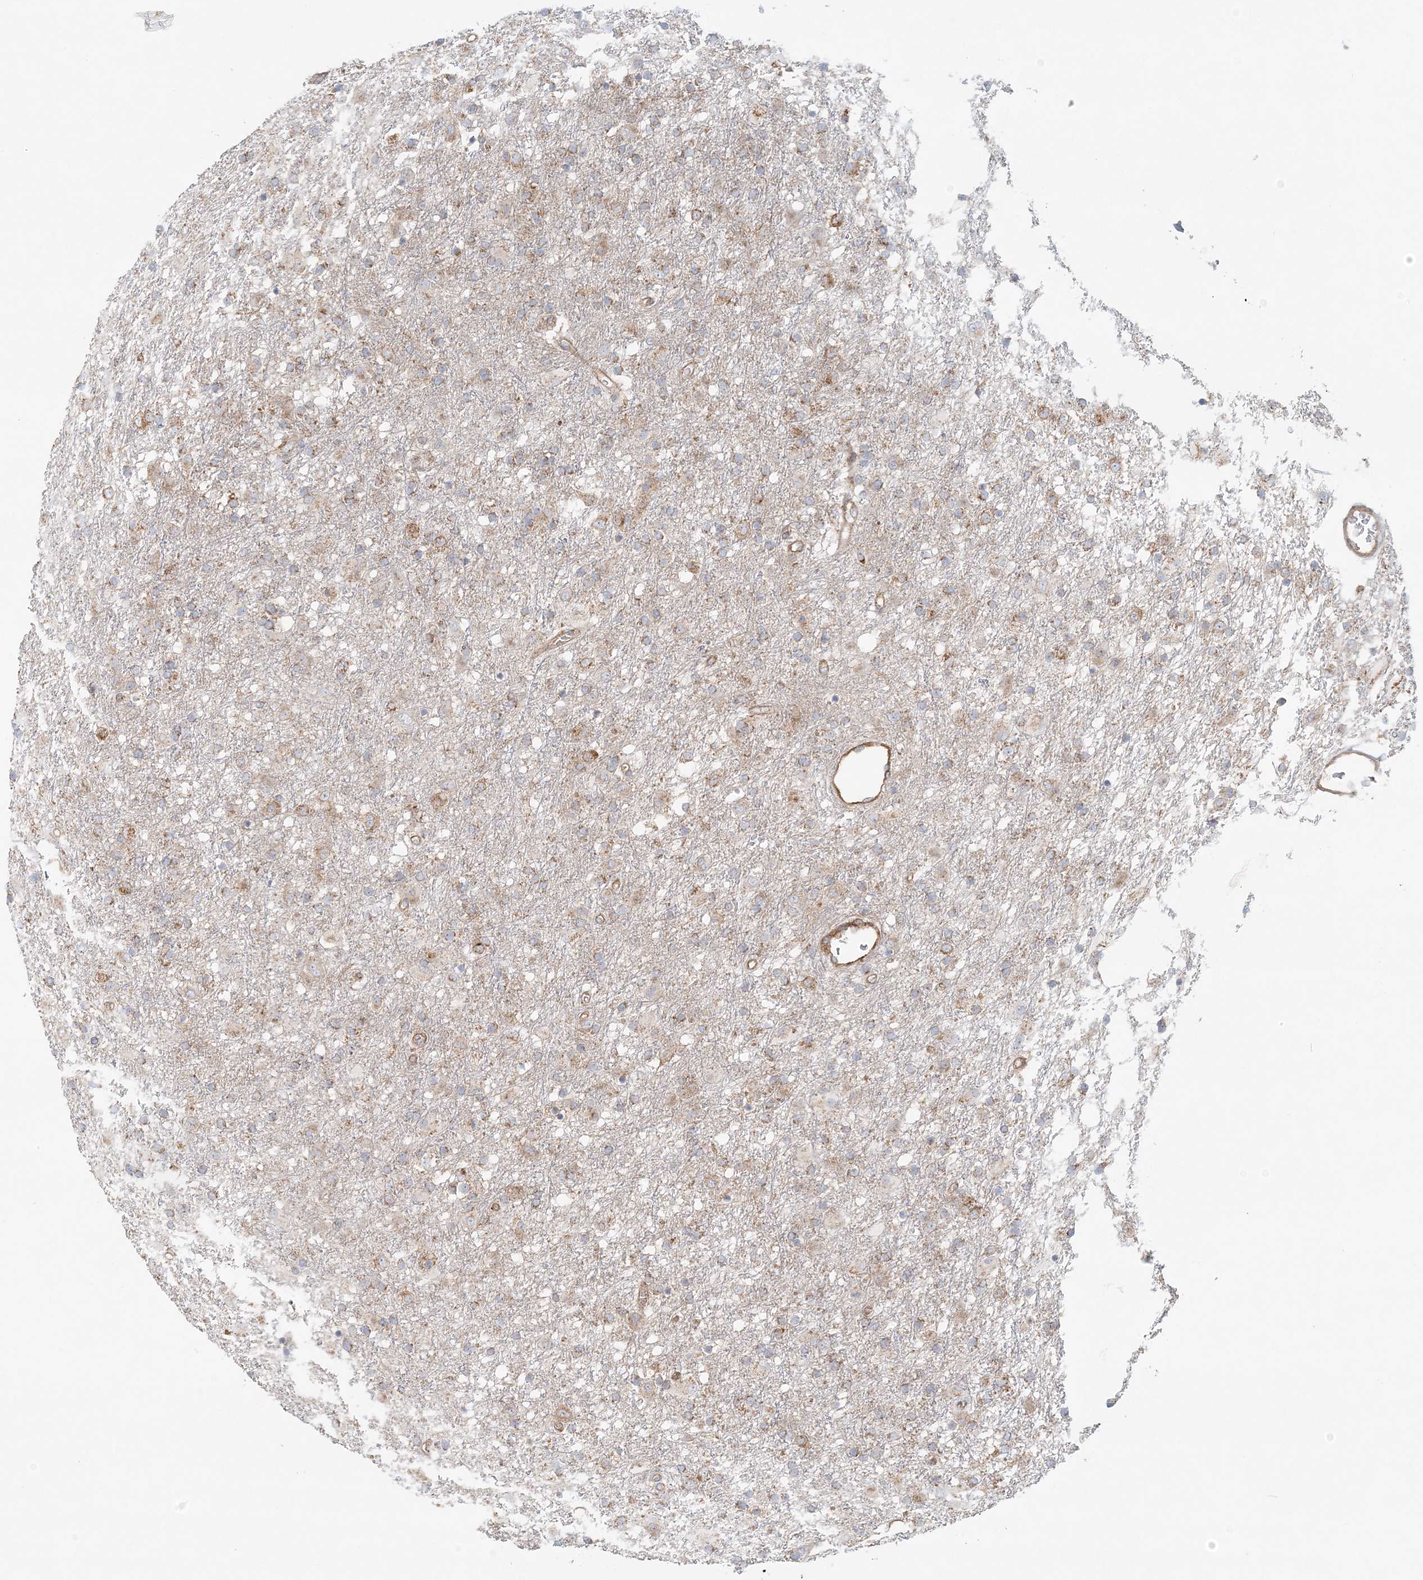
{"staining": {"intensity": "moderate", "quantity": ">75%", "location": "cytoplasmic/membranous"}, "tissue": "glioma", "cell_type": "Tumor cells", "image_type": "cancer", "snomed": [{"axis": "morphology", "description": "Glioma, malignant, Low grade"}, {"axis": "topography", "description": "Brain"}], "caption": "A brown stain shows moderate cytoplasmic/membranous expression of a protein in glioma tumor cells.", "gene": "KIAA0232", "patient": {"sex": "male", "age": 65}}